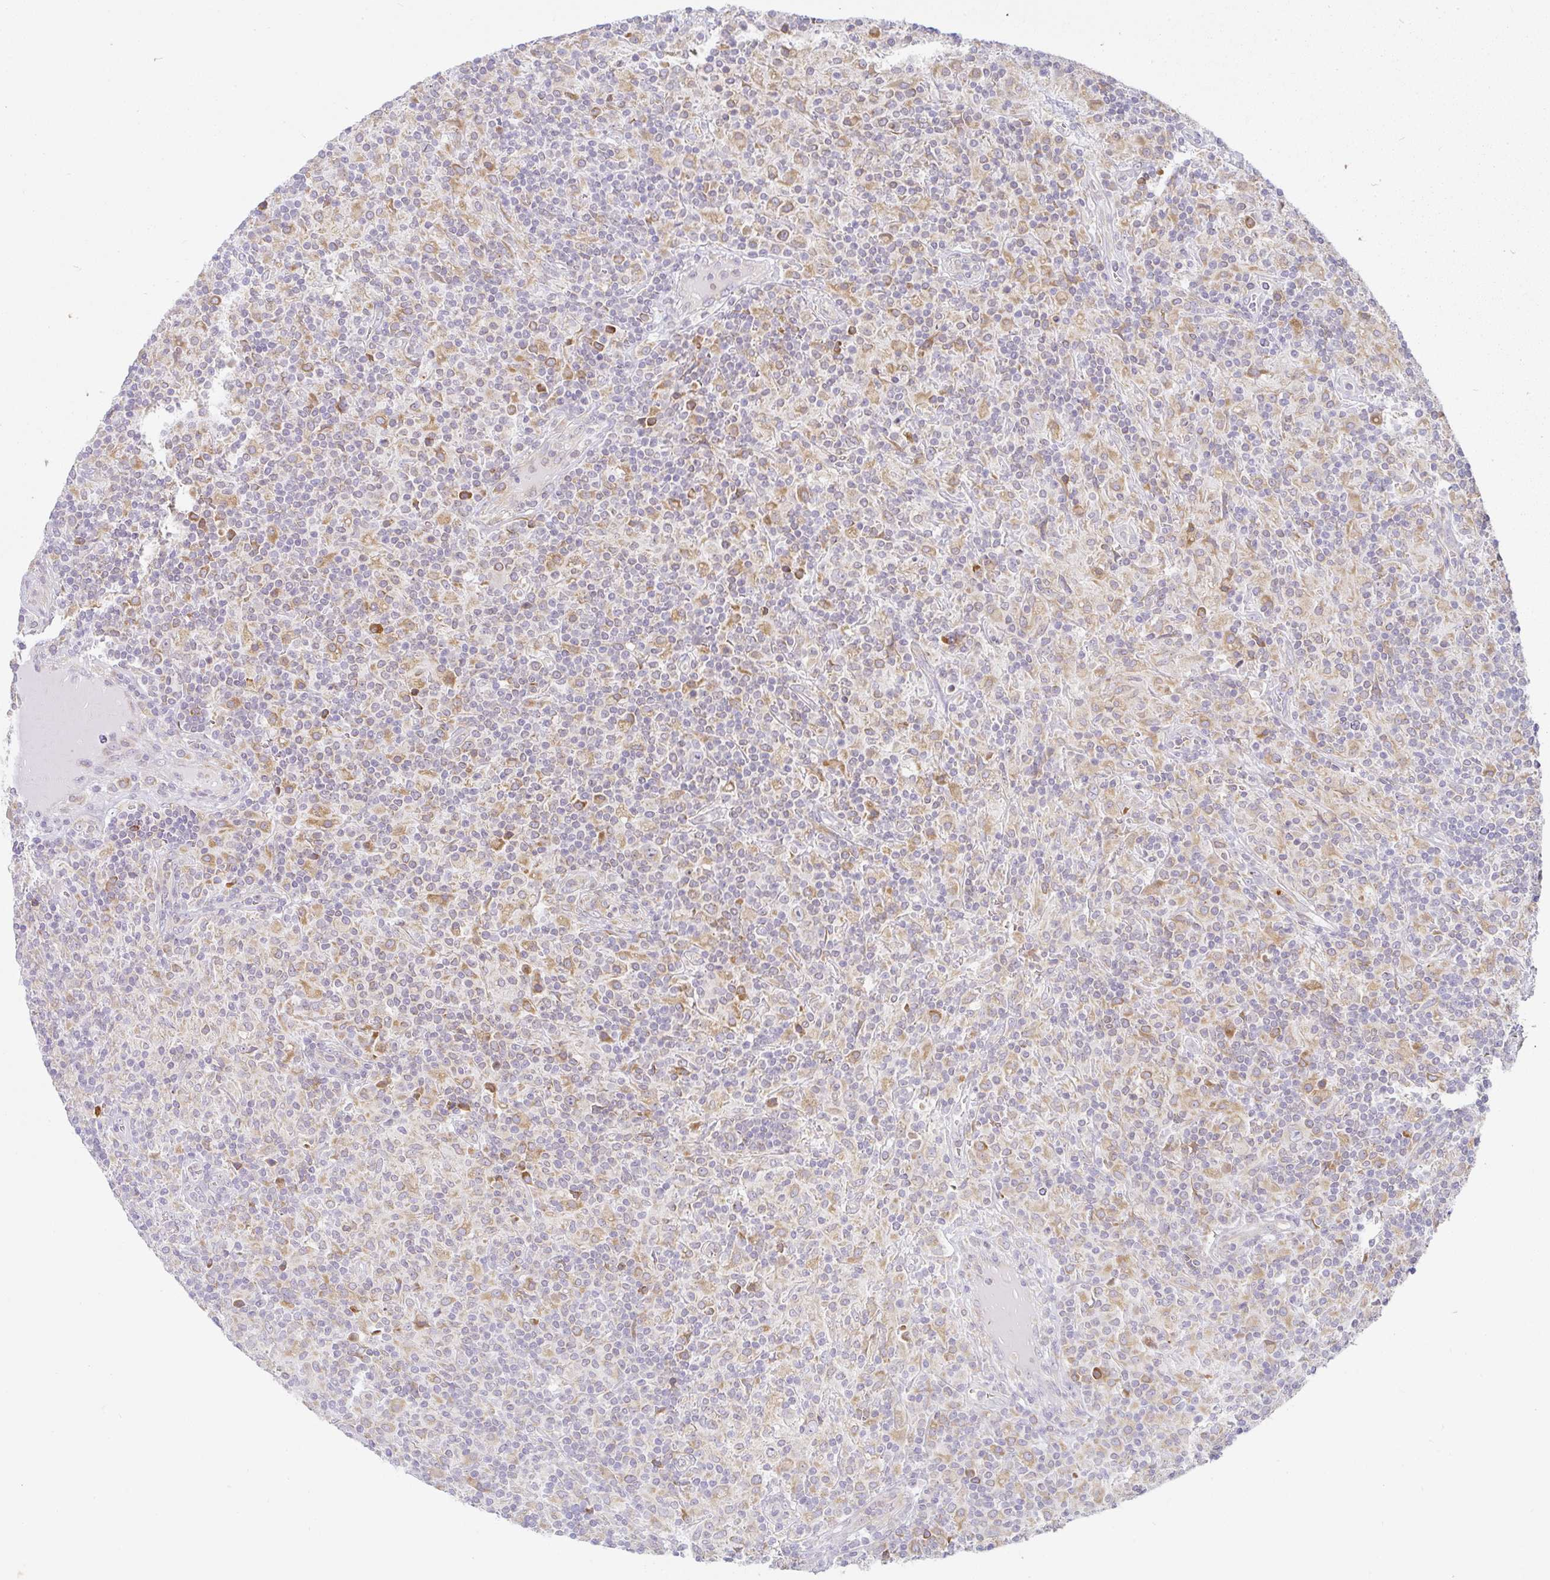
{"staining": {"intensity": "negative", "quantity": "none", "location": "none"}, "tissue": "lymphoma", "cell_type": "Tumor cells", "image_type": "cancer", "snomed": [{"axis": "morphology", "description": "Hodgkin's disease, NOS"}, {"axis": "topography", "description": "Lymph node"}], "caption": "Immunohistochemistry of human Hodgkin's disease shows no expression in tumor cells.", "gene": "DERL2", "patient": {"sex": "male", "age": 70}}